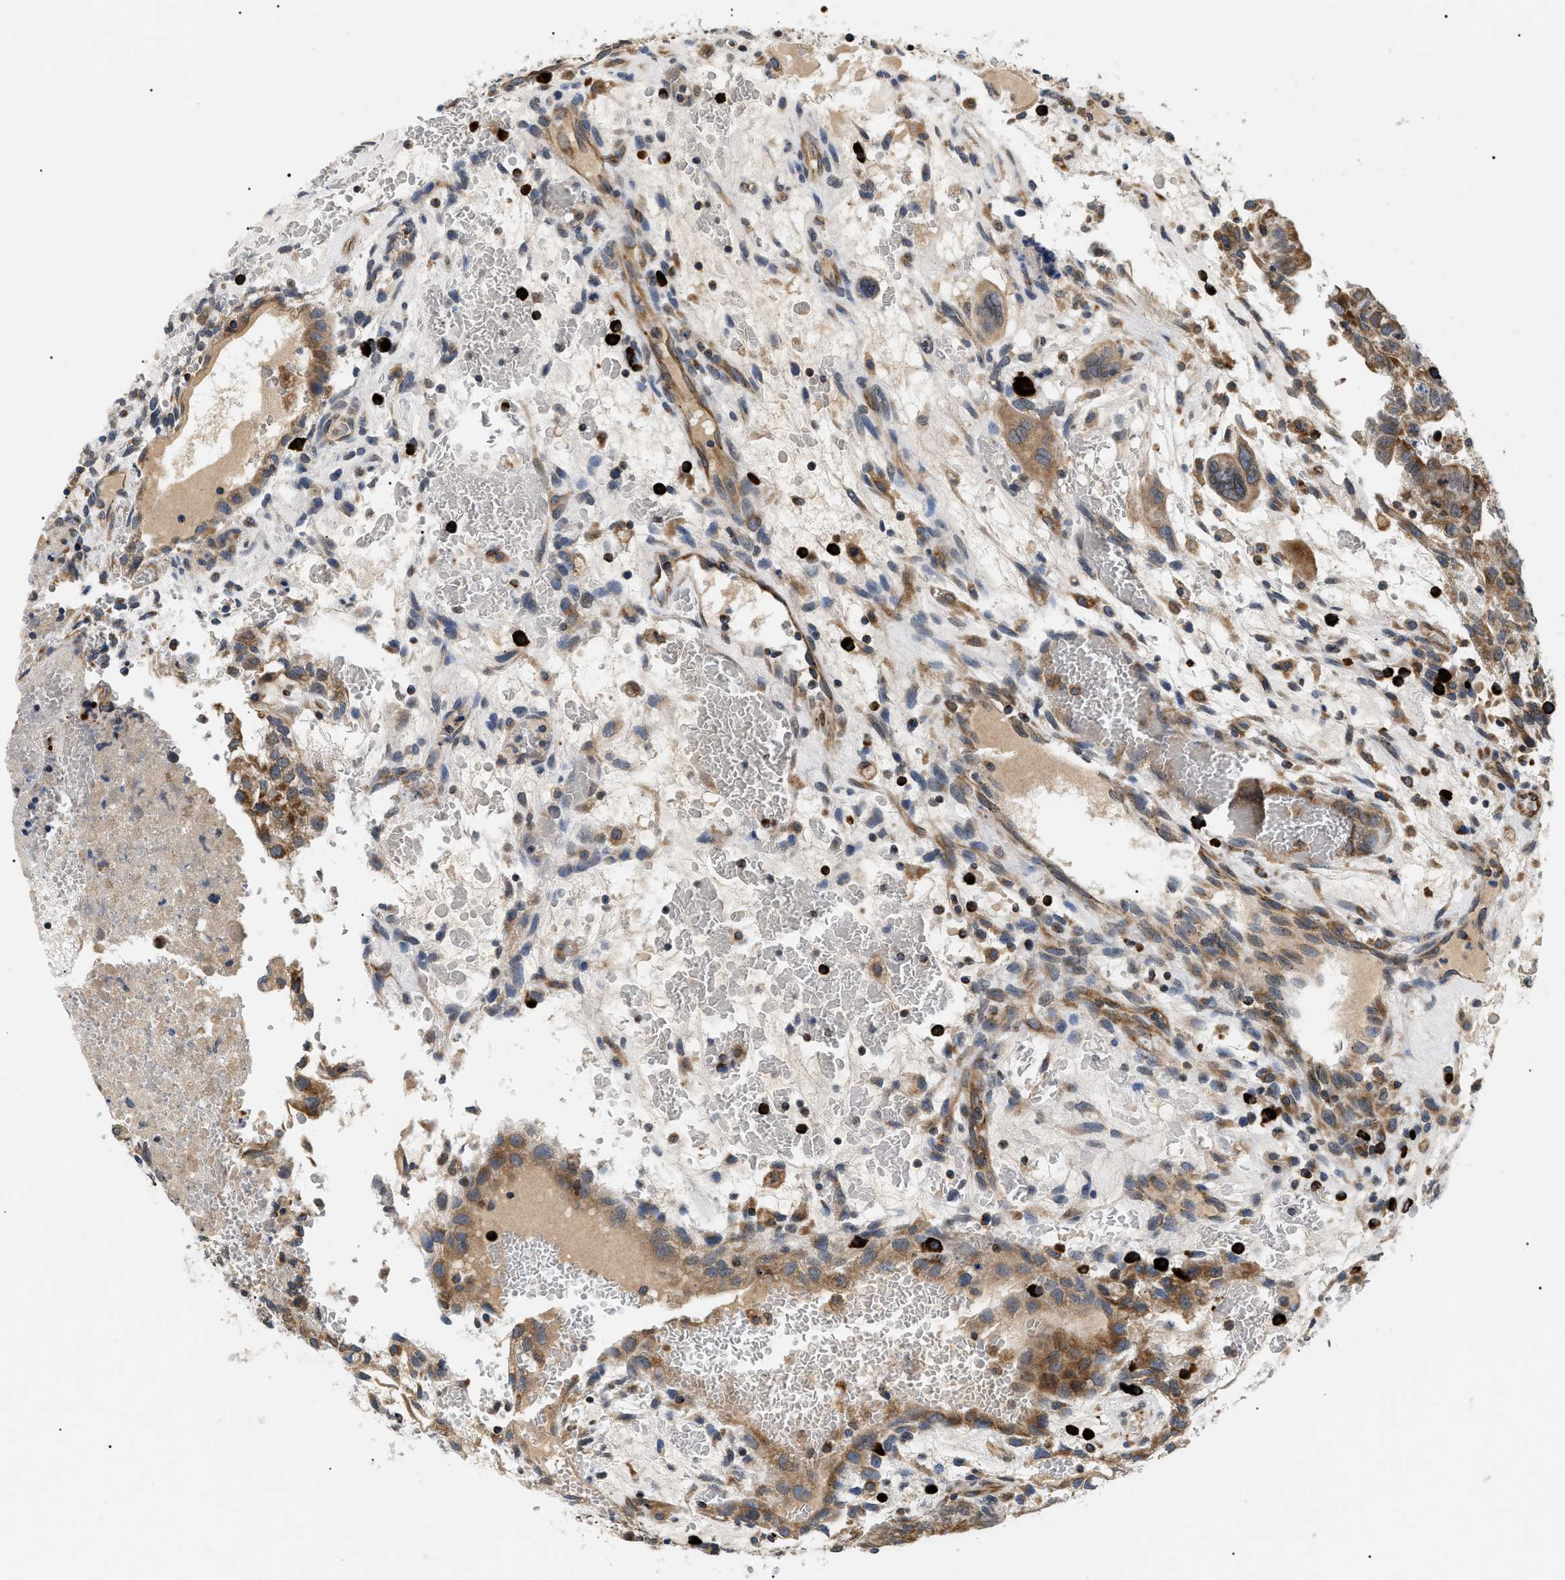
{"staining": {"intensity": "moderate", "quantity": ">75%", "location": "cytoplasmic/membranous"}, "tissue": "testis cancer", "cell_type": "Tumor cells", "image_type": "cancer", "snomed": [{"axis": "morphology", "description": "Seminoma, NOS"}, {"axis": "morphology", "description": "Carcinoma, Embryonal, NOS"}, {"axis": "topography", "description": "Testis"}], "caption": "Testis seminoma stained with a brown dye displays moderate cytoplasmic/membranous positive positivity in about >75% of tumor cells.", "gene": "DERL1", "patient": {"sex": "male", "age": 52}}